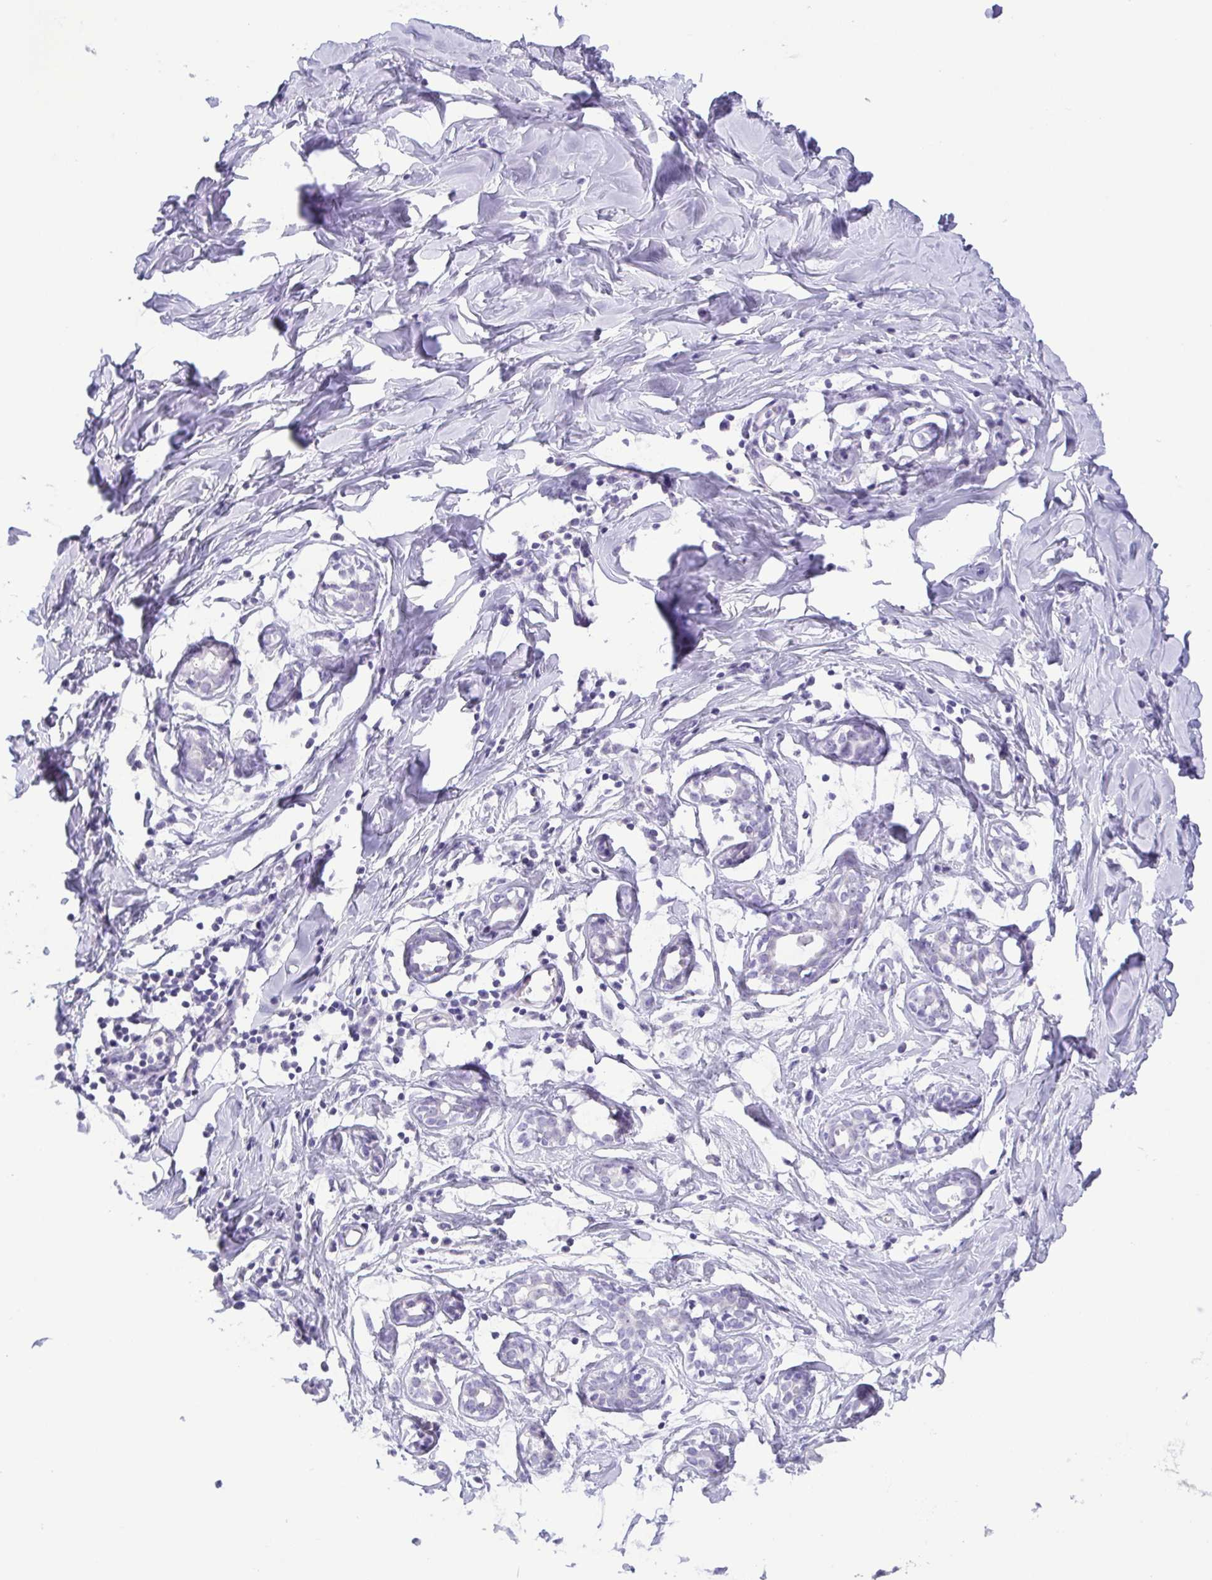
{"staining": {"intensity": "negative", "quantity": "none", "location": "none"}, "tissue": "breast", "cell_type": "Adipocytes", "image_type": "normal", "snomed": [{"axis": "morphology", "description": "Normal tissue, NOS"}, {"axis": "topography", "description": "Breast"}], "caption": "Breast stained for a protein using IHC demonstrates no staining adipocytes.", "gene": "MYL7", "patient": {"sex": "female", "age": 27}}